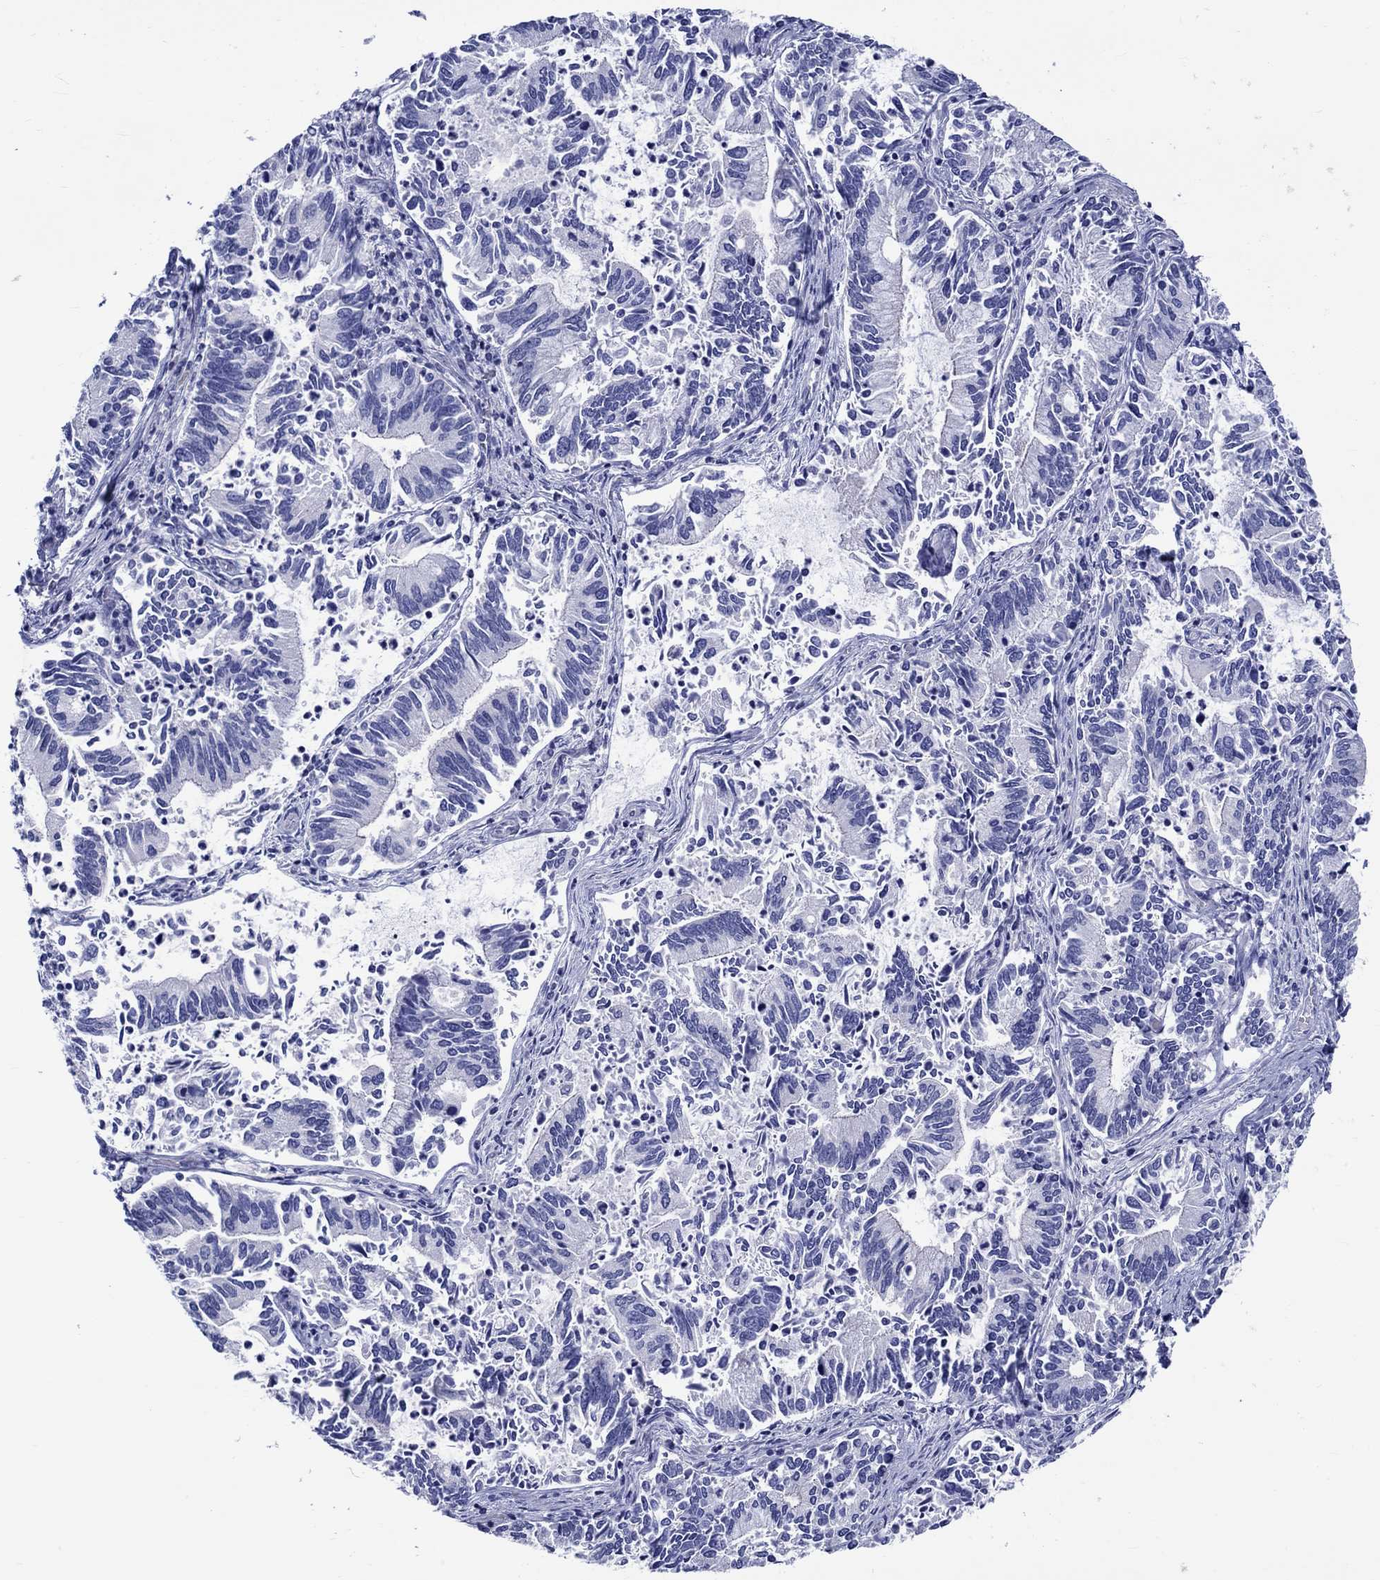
{"staining": {"intensity": "negative", "quantity": "none", "location": "none"}, "tissue": "cervical cancer", "cell_type": "Tumor cells", "image_type": "cancer", "snomed": [{"axis": "morphology", "description": "Adenocarcinoma, NOS"}, {"axis": "topography", "description": "Cervix"}], "caption": "Histopathology image shows no protein staining in tumor cells of cervical cancer tissue.", "gene": "SH2D7", "patient": {"sex": "female", "age": 42}}